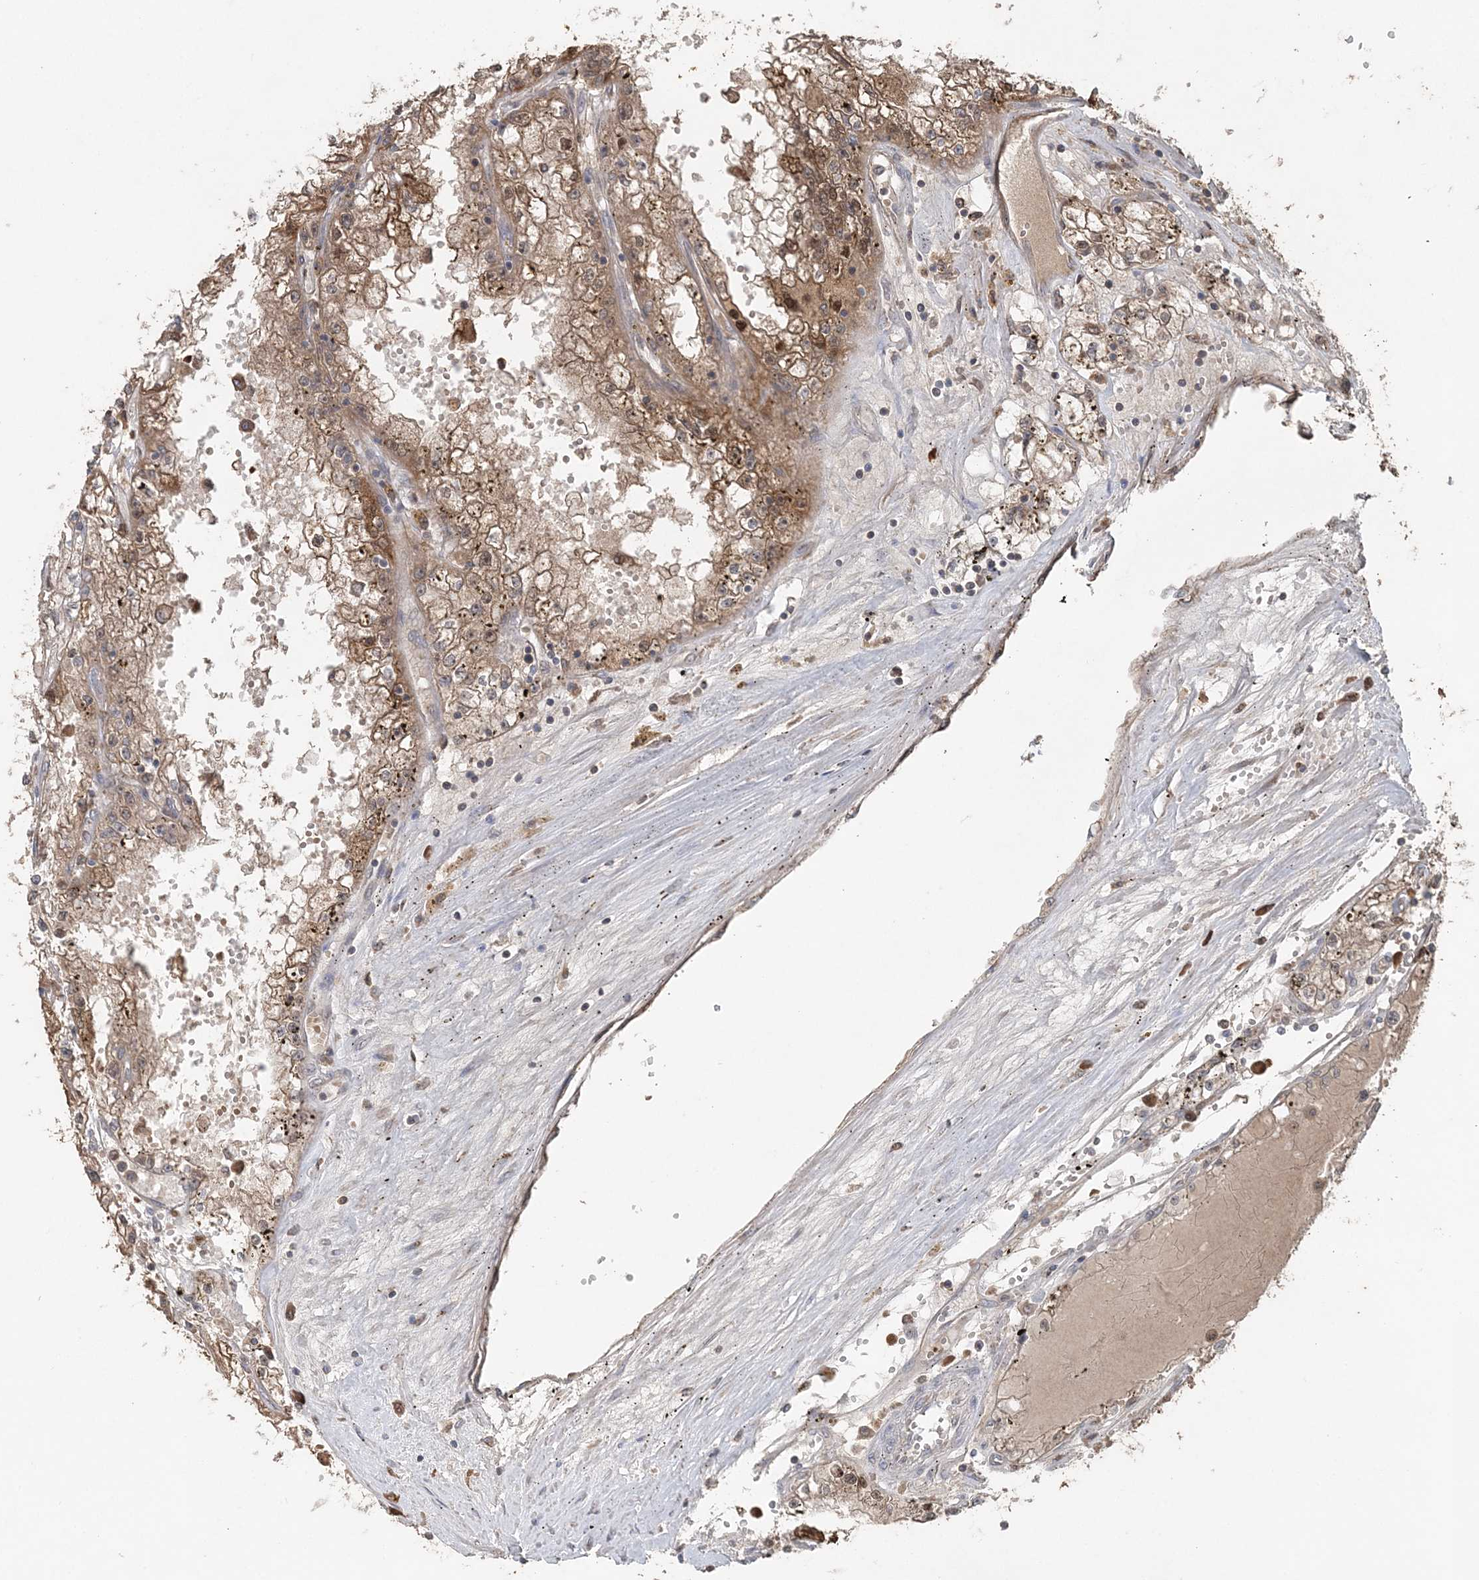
{"staining": {"intensity": "strong", "quantity": ">75%", "location": "cytoplasmic/membranous"}, "tissue": "renal cancer", "cell_type": "Tumor cells", "image_type": "cancer", "snomed": [{"axis": "morphology", "description": "Adenocarcinoma, NOS"}, {"axis": "topography", "description": "Kidney"}], "caption": "Immunohistochemical staining of renal adenocarcinoma displays strong cytoplasmic/membranous protein staining in about >75% of tumor cells. (Stains: DAB in brown, nuclei in blue, Microscopy: brightfield microscopy at high magnification).", "gene": "SLU7", "patient": {"sex": "male", "age": 56}}